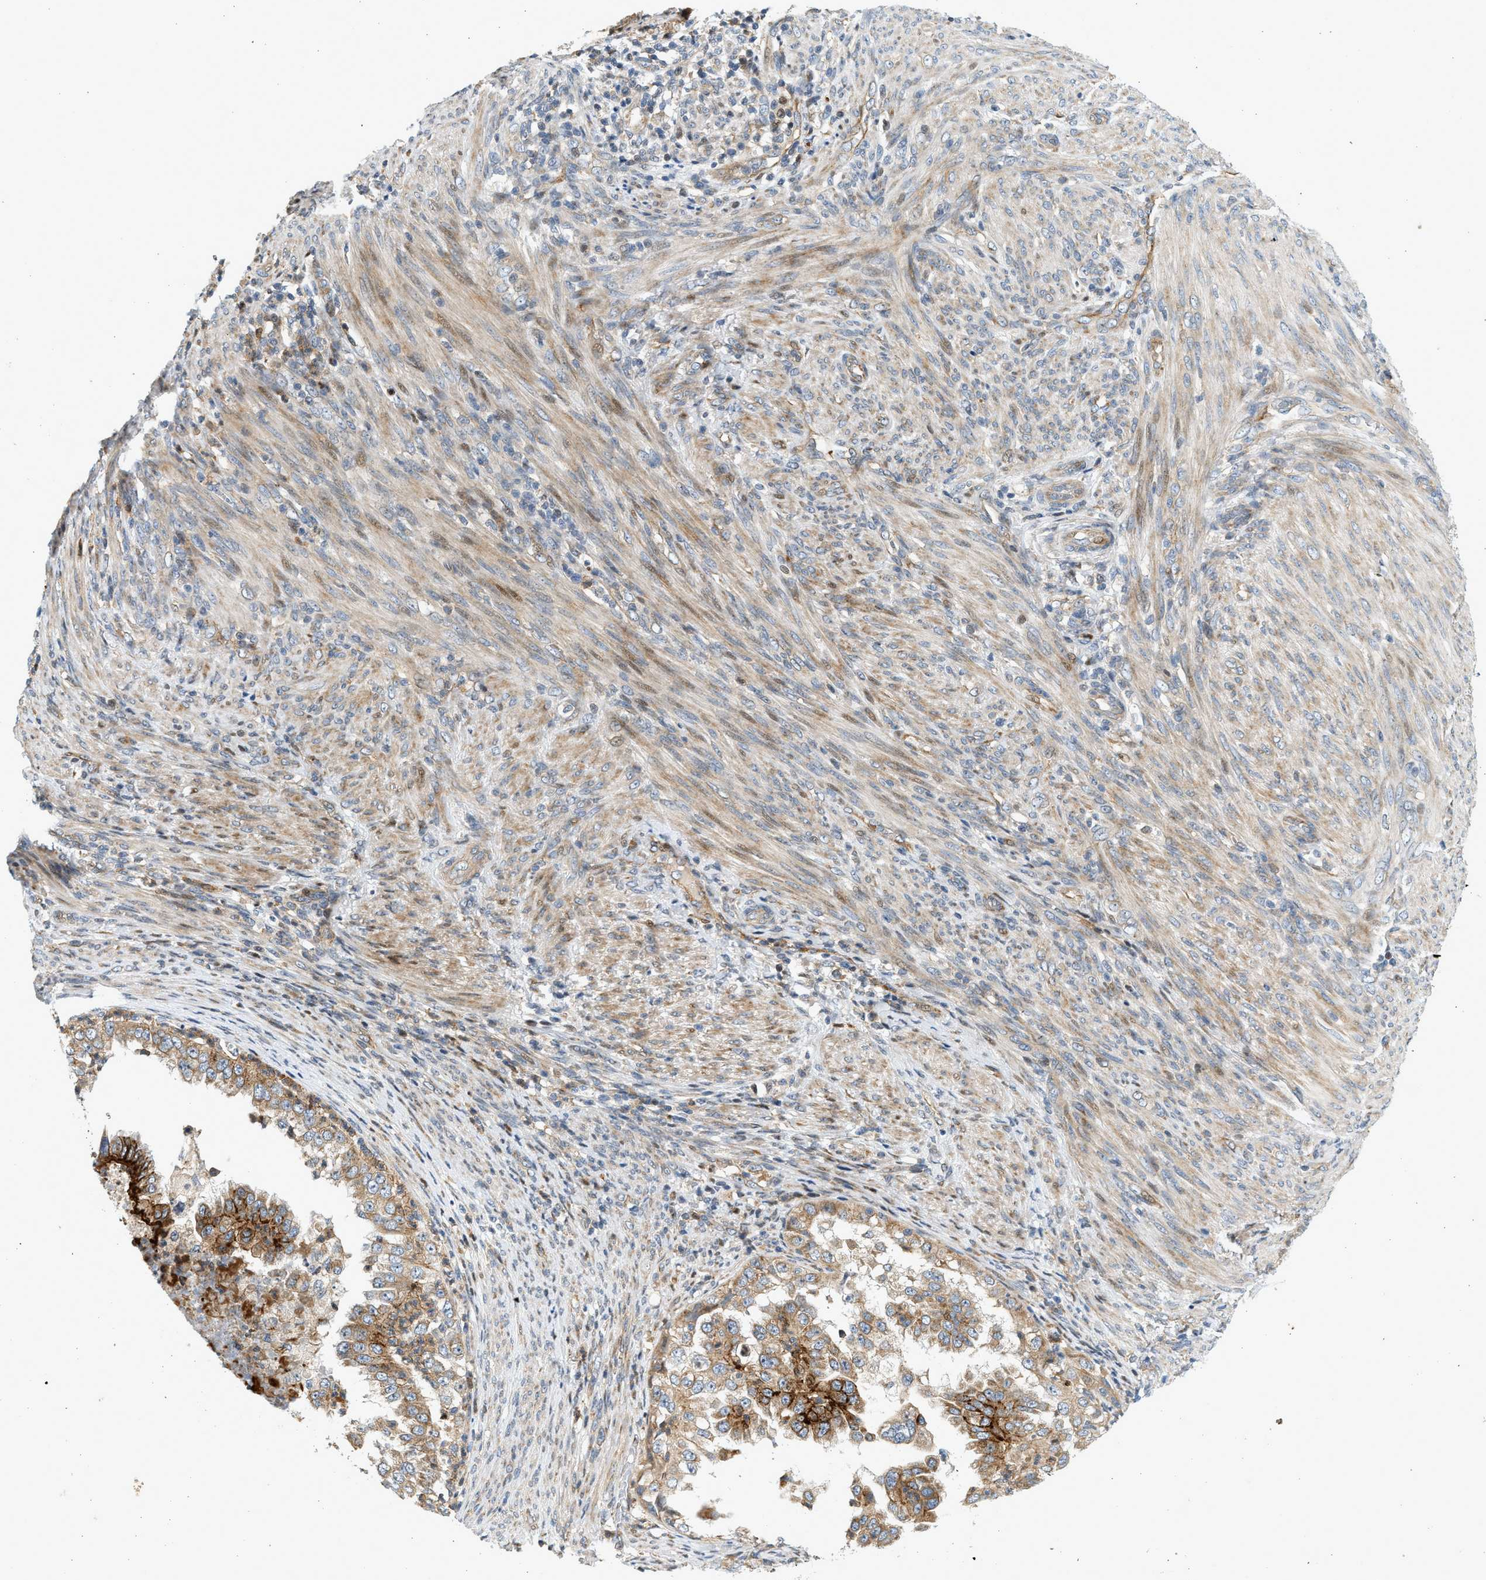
{"staining": {"intensity": "strong", "quantity": "25%-75%", "location": "cytoplasmic/membranous"}, "tissue": "endometrial cancer", "cell_type": "Tumor cells", "image_type": "cancer", "snomed": [{"axis": "morphology", "description": "Adenocarcinoma, NOS"}, {"axis": "topography", "description": "Endometrium"}], "caption": "This is an image of immunohistochemistry staining of adenocarcinoma (endometrial), which shows strong positivity in the cytoplasmic/membranous of tumor cells.", "gene": "NRSN2", "patient": {"sex": "female", "age": 85}}